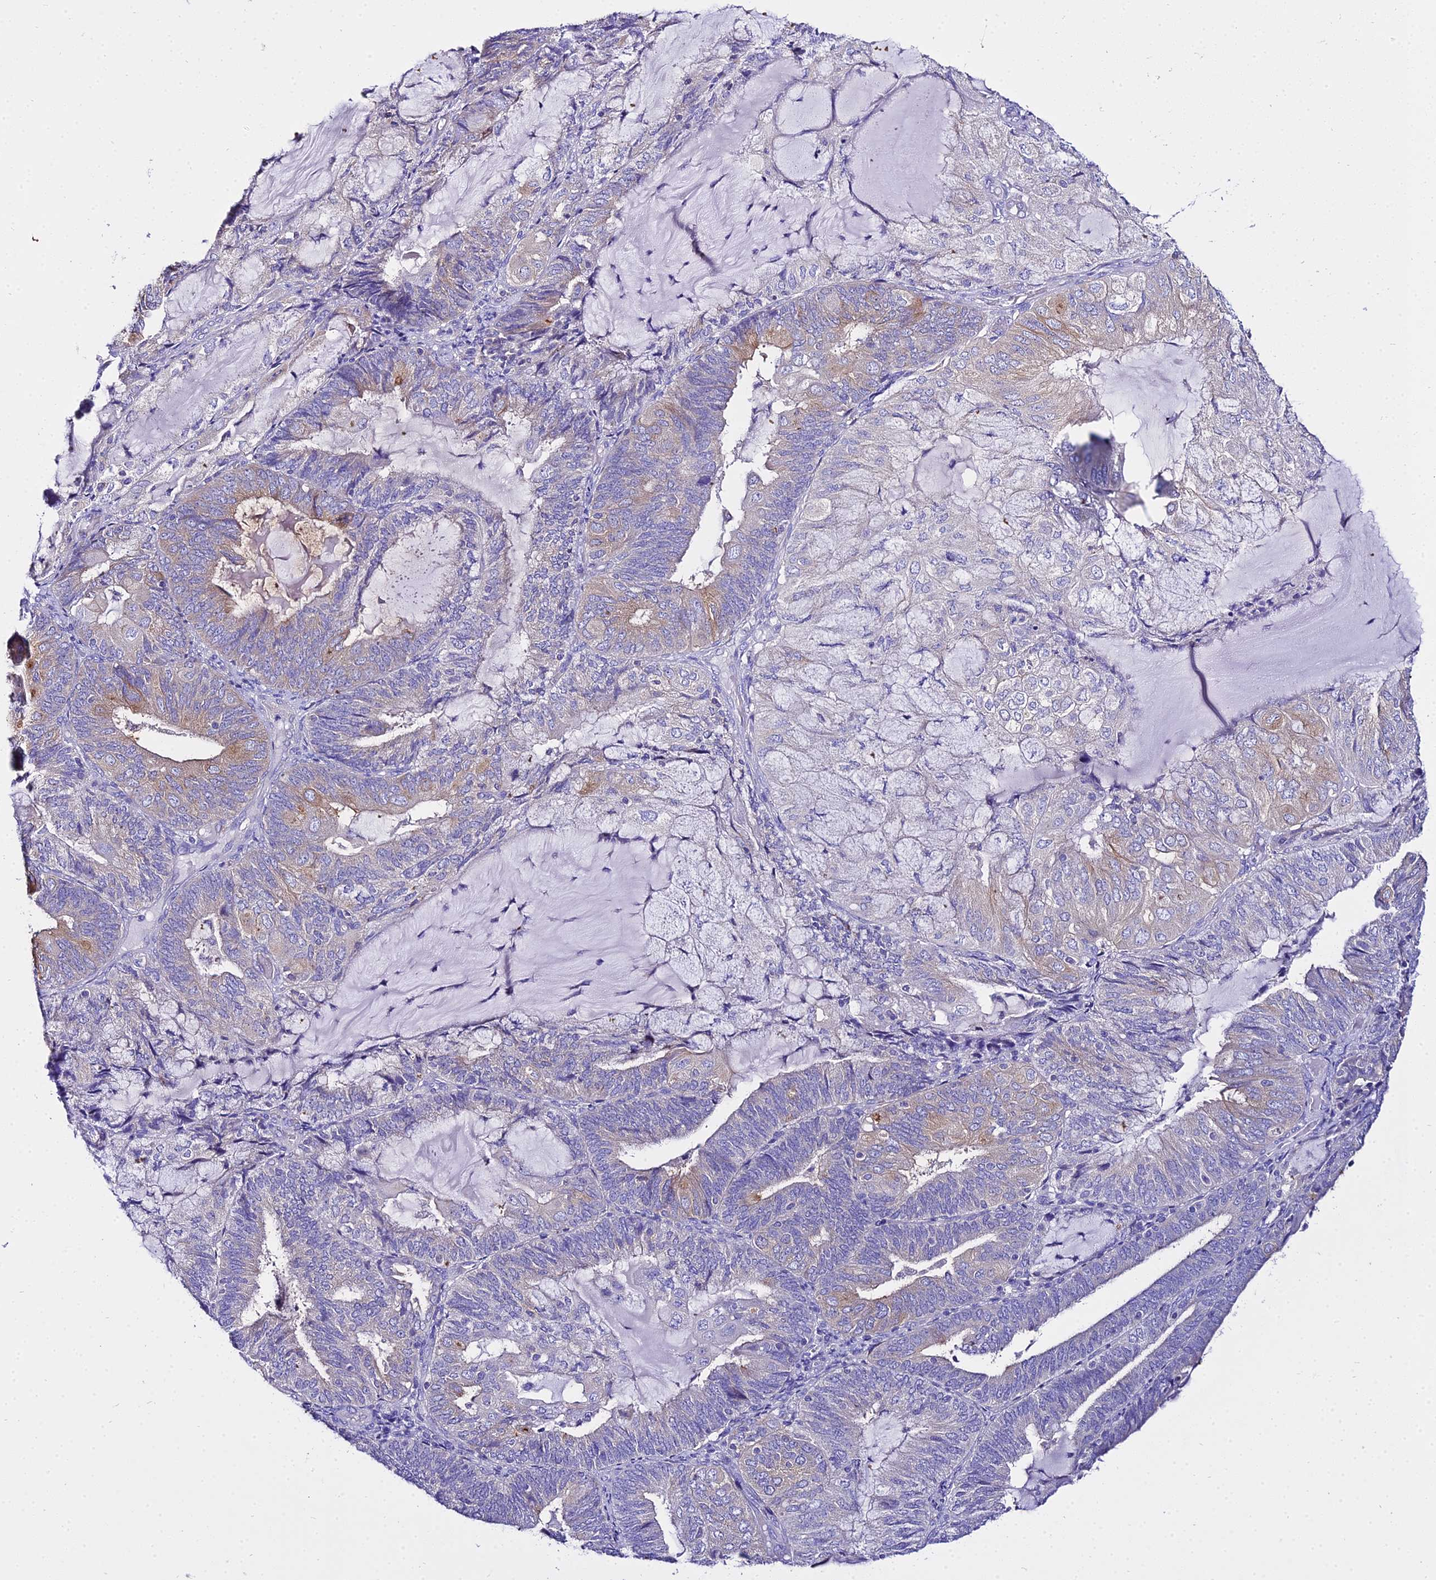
{"staining": {"intensity": "weak", "quantity": "<25%", "location": "cytoplasmic/membranous"}, "tissue": "endometrial cancer", "cell_type": "Tumor cells", "image_type": "cancer", "snomed": [{"axis": "morphology", "description": "Adenocarcinoma, NOS"}, {"axis": "topography", "description": "Endometrium"}], "caption": "There is no significant expression in tumor cells of endometrial cancer (adenocarcinoma). (DAB immunohistochemistry (IHC) visualized using brightfield microscopy, high magnification).", "gene": "TUBA3D", "patient": {"sex": "female", "age": 81}}